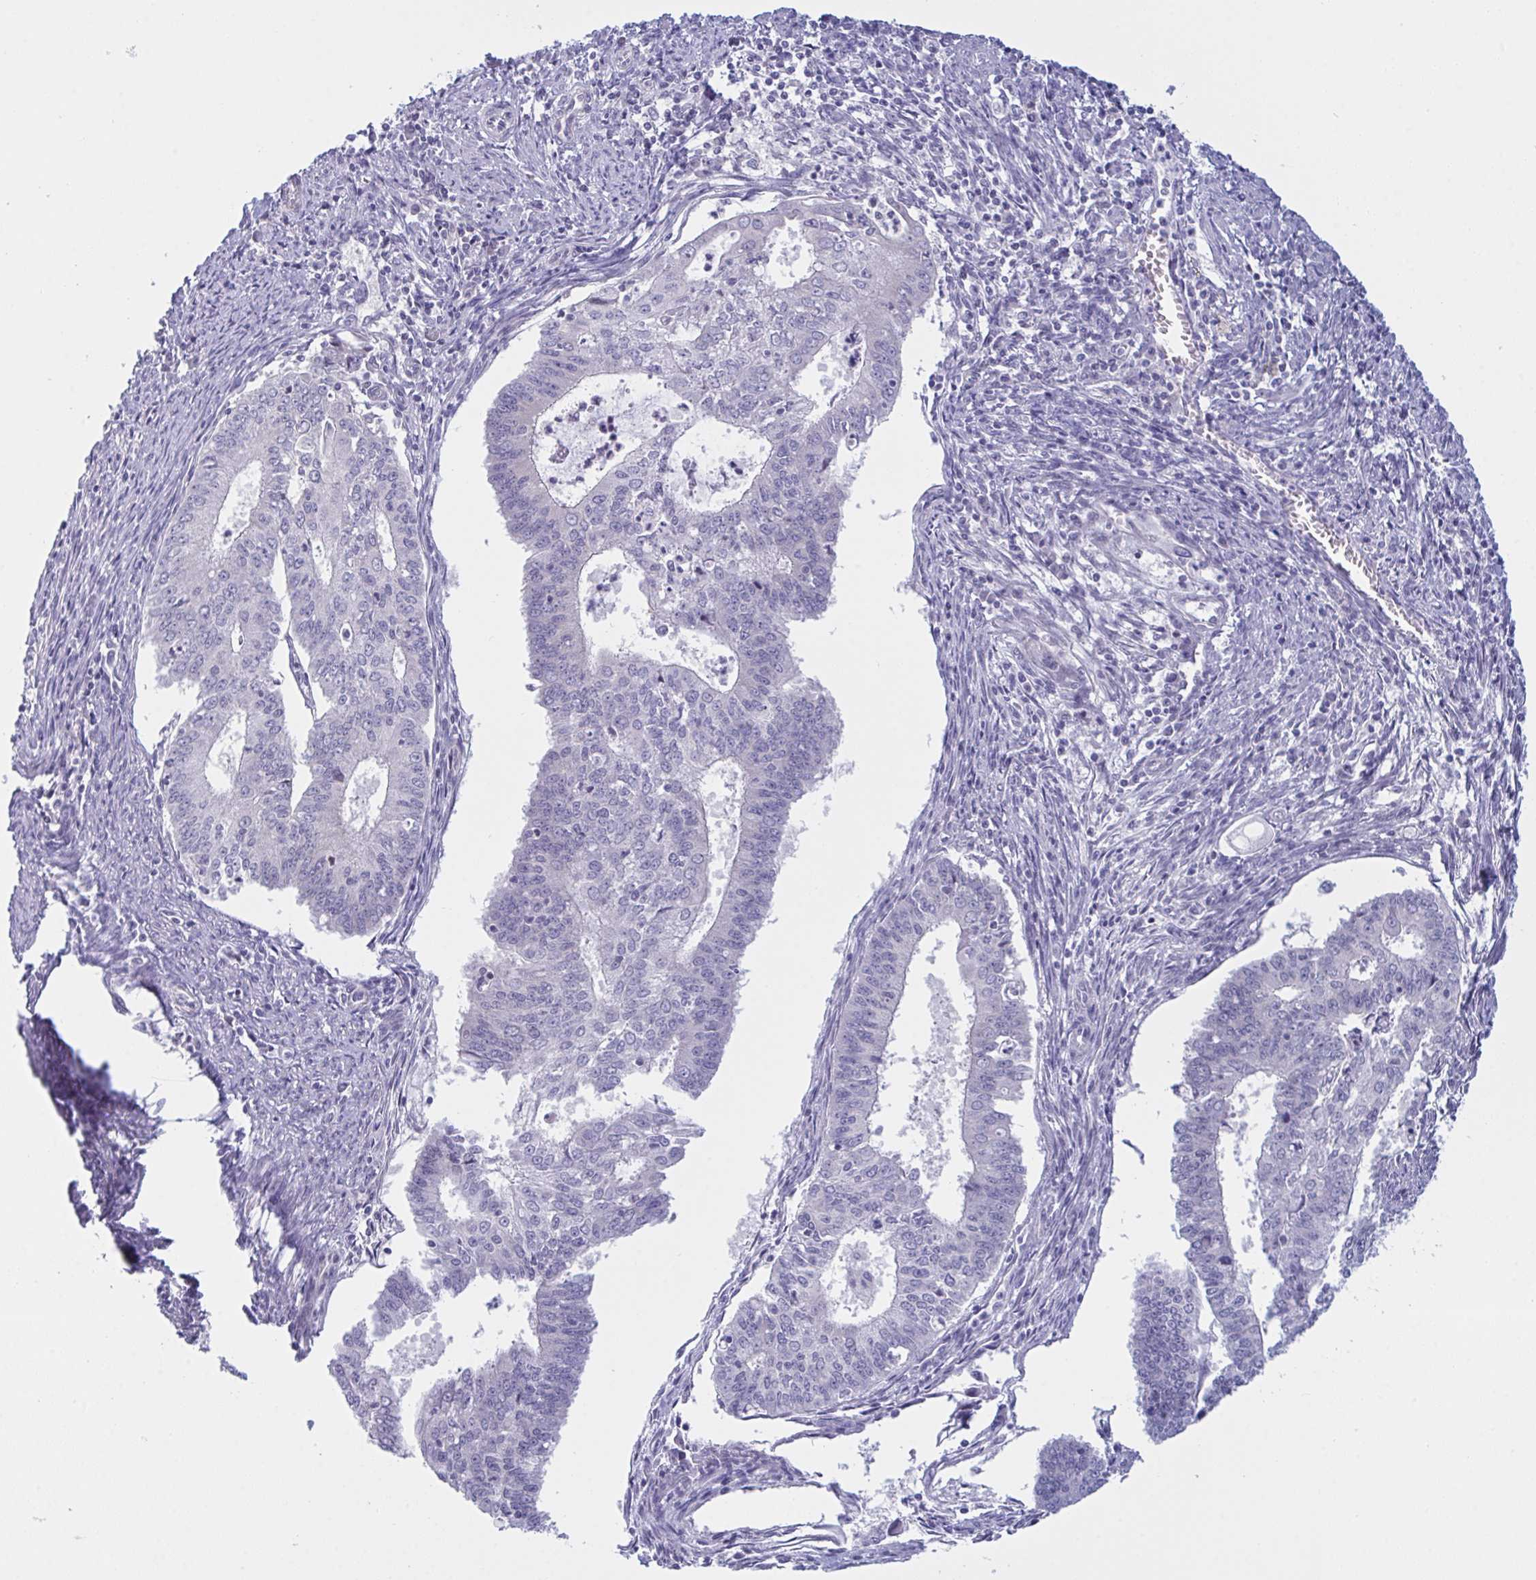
{"staining": {"intensity": "negative", "quantity": "none", "location": "none"}, "tissue": "endometrial cancer", "cell_type": "Tumor cells", "image_type": "cancer", "snomed": [{"axis": "morphology", "description": "Adenocarcinoma, NOS"}, {"axis": "topography", "description": "Endometrium"}], "caption": "Human endometrial adenocarcinoma stained for a protein using immunohistochemistry demonstrates no positivity in tumor cells.", "gene": "NAA30", "patient": {"sex": "female", "age": 61}}